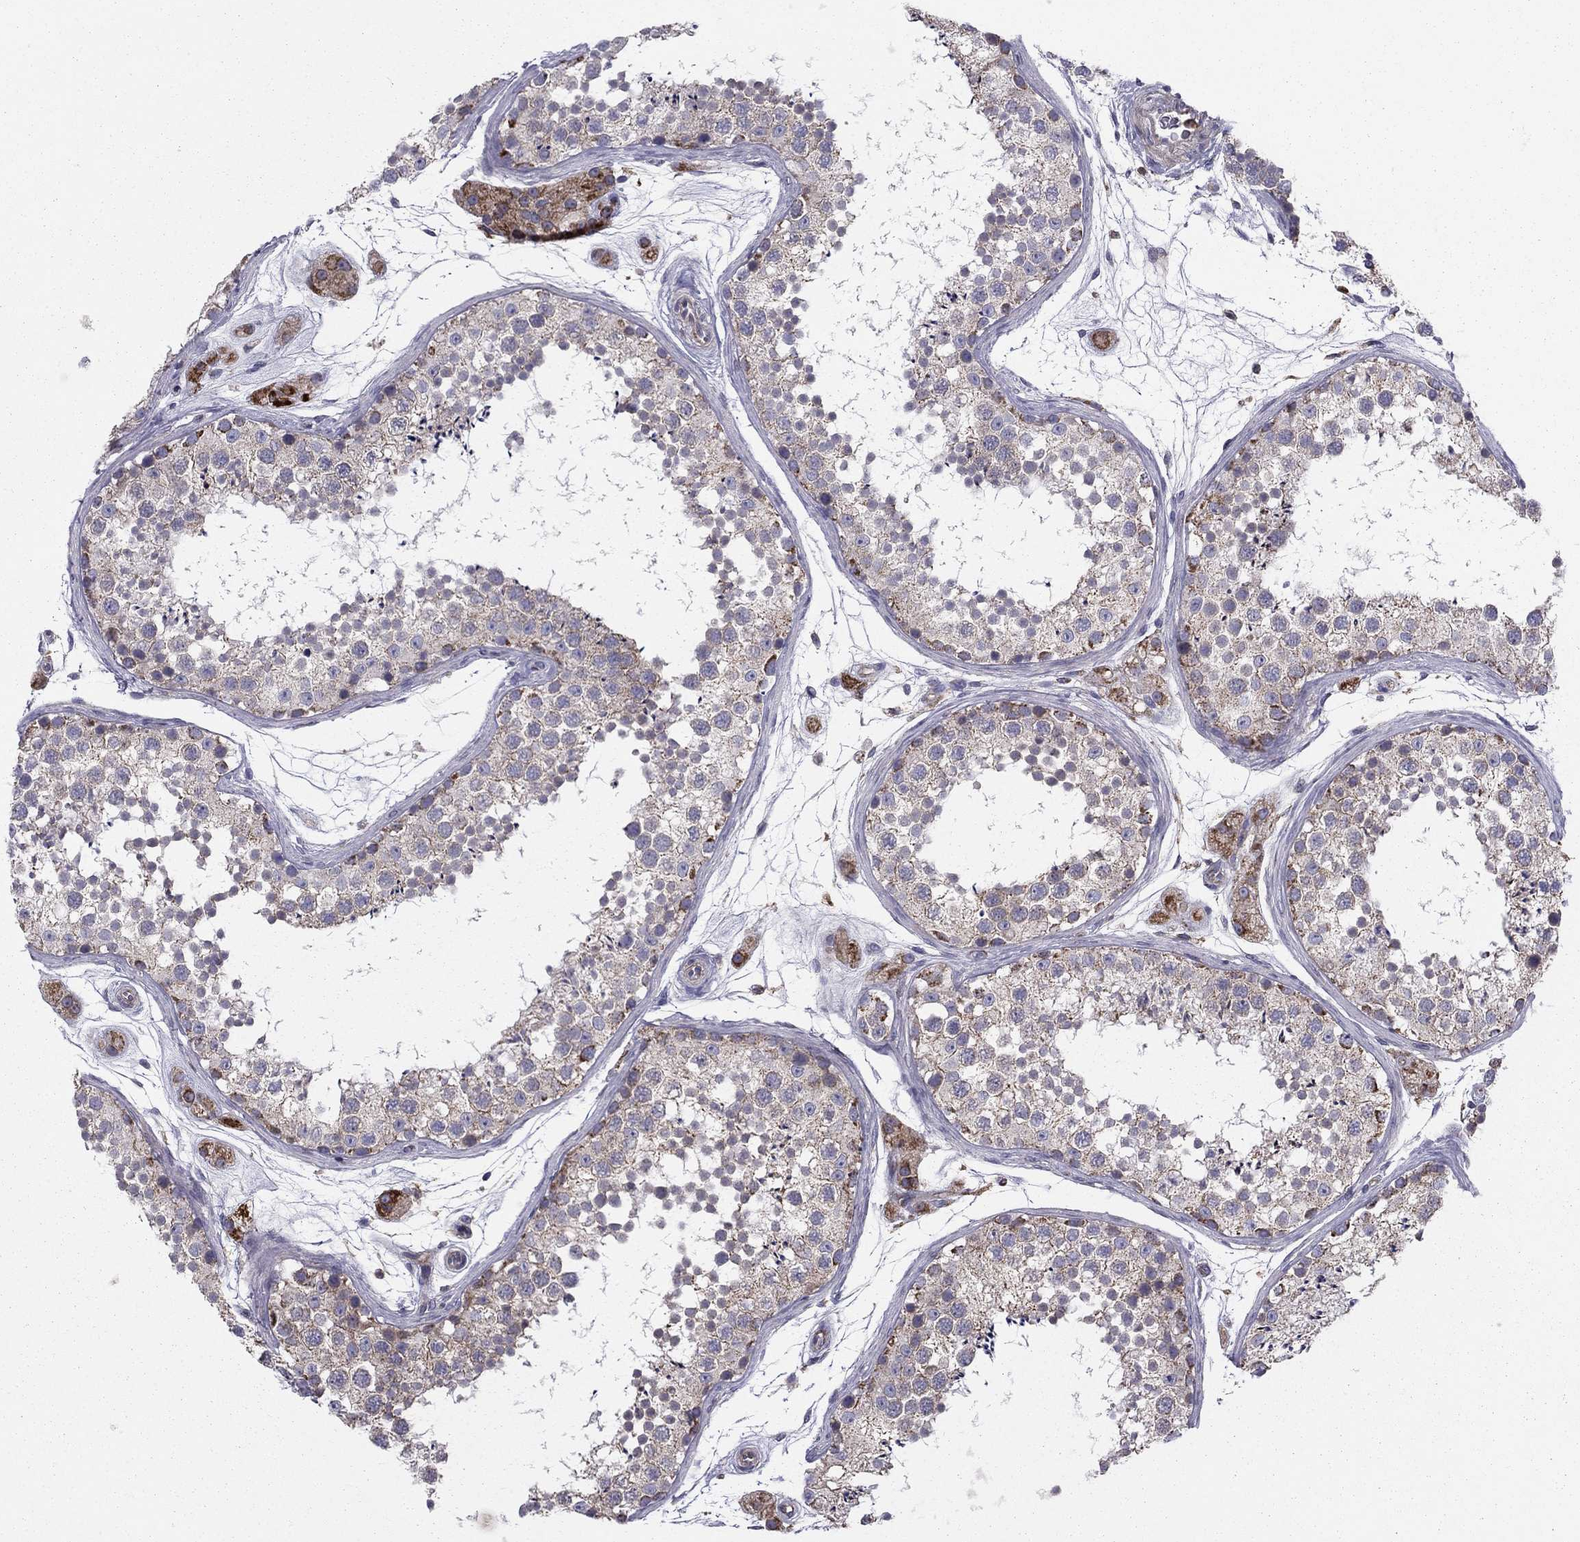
{"staining": {"intensity": "moderate", "quantity": "<25%", "location": "cytoplasmic/membranous"}, "tissue": "testis", "cell_type": "Cells in seminiferous ducts", "image_type": "normal", "snomed": [{"axis": "morphology", "description": "Normal tissue, NOS"}, {"axis": "topography", "description": "Testis"}], "caption": "Testis stained with DAB immunohistochemistry (IHC) shows low levels of moderate cytoplasmic/membranous positivity in approximately <25% of cells in seminiferous ducts.", "gene": "ALG6", "patient": {"sex": "male", "age": 41}}